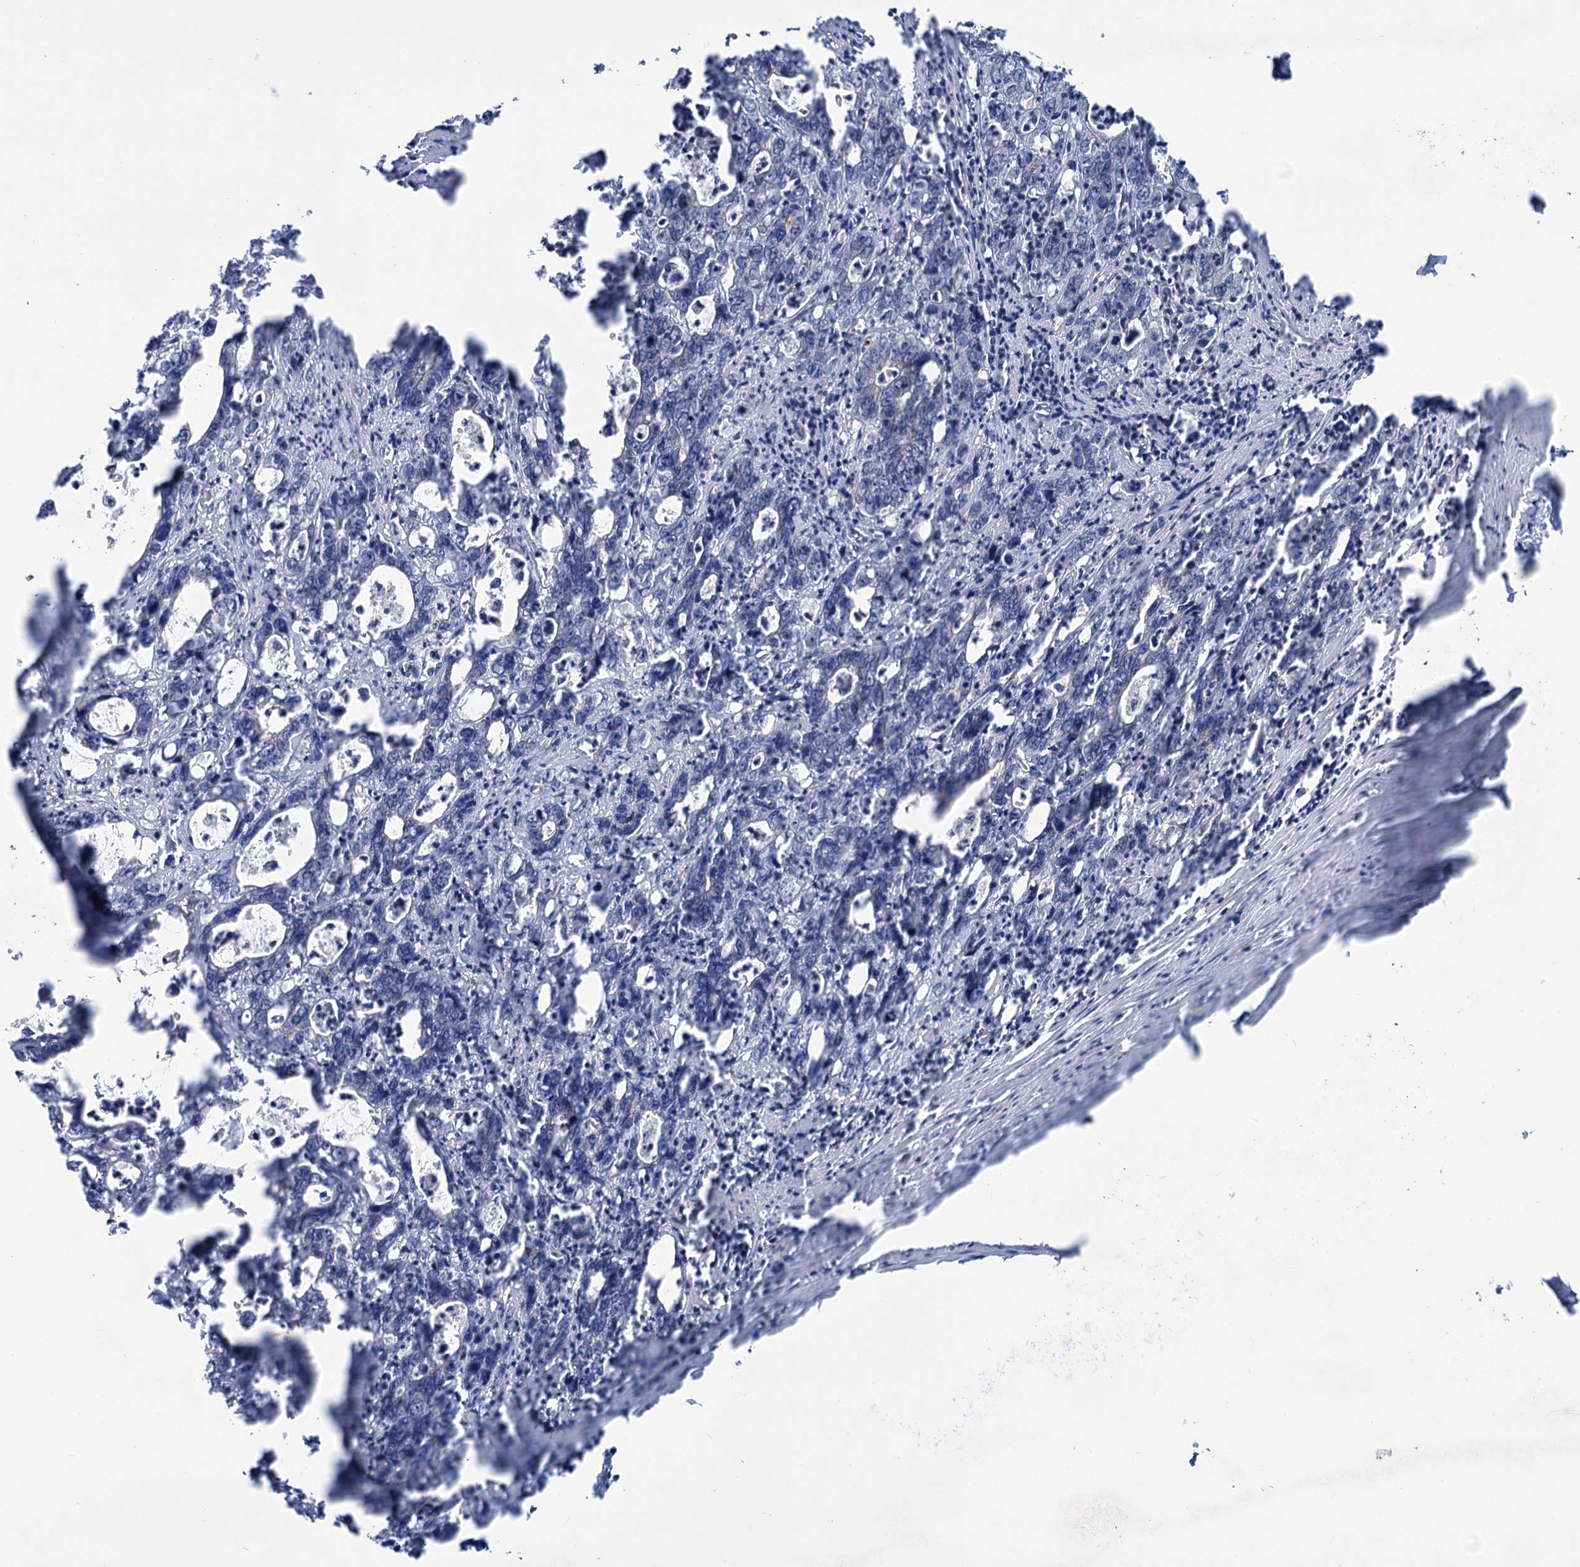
{"staining": {"intensity": "negative", "quantity": "none", "location": "none"}, "tissue": "colorectal cancer", "cell_type": "Tumor cells", "image_type": "cancer", "snomed": [{"axis": "morphology", "description": "Adenocarcinoma, NOS"}, {"axis": "topography", "description": "Colon"}], "caption": "Colorectal adenocarcinoma was stained to show a protein in brown. There is no significant positivity in tumor cells.", "gene": "ELP4", "patient": {"sex": "female", "age": 75}}